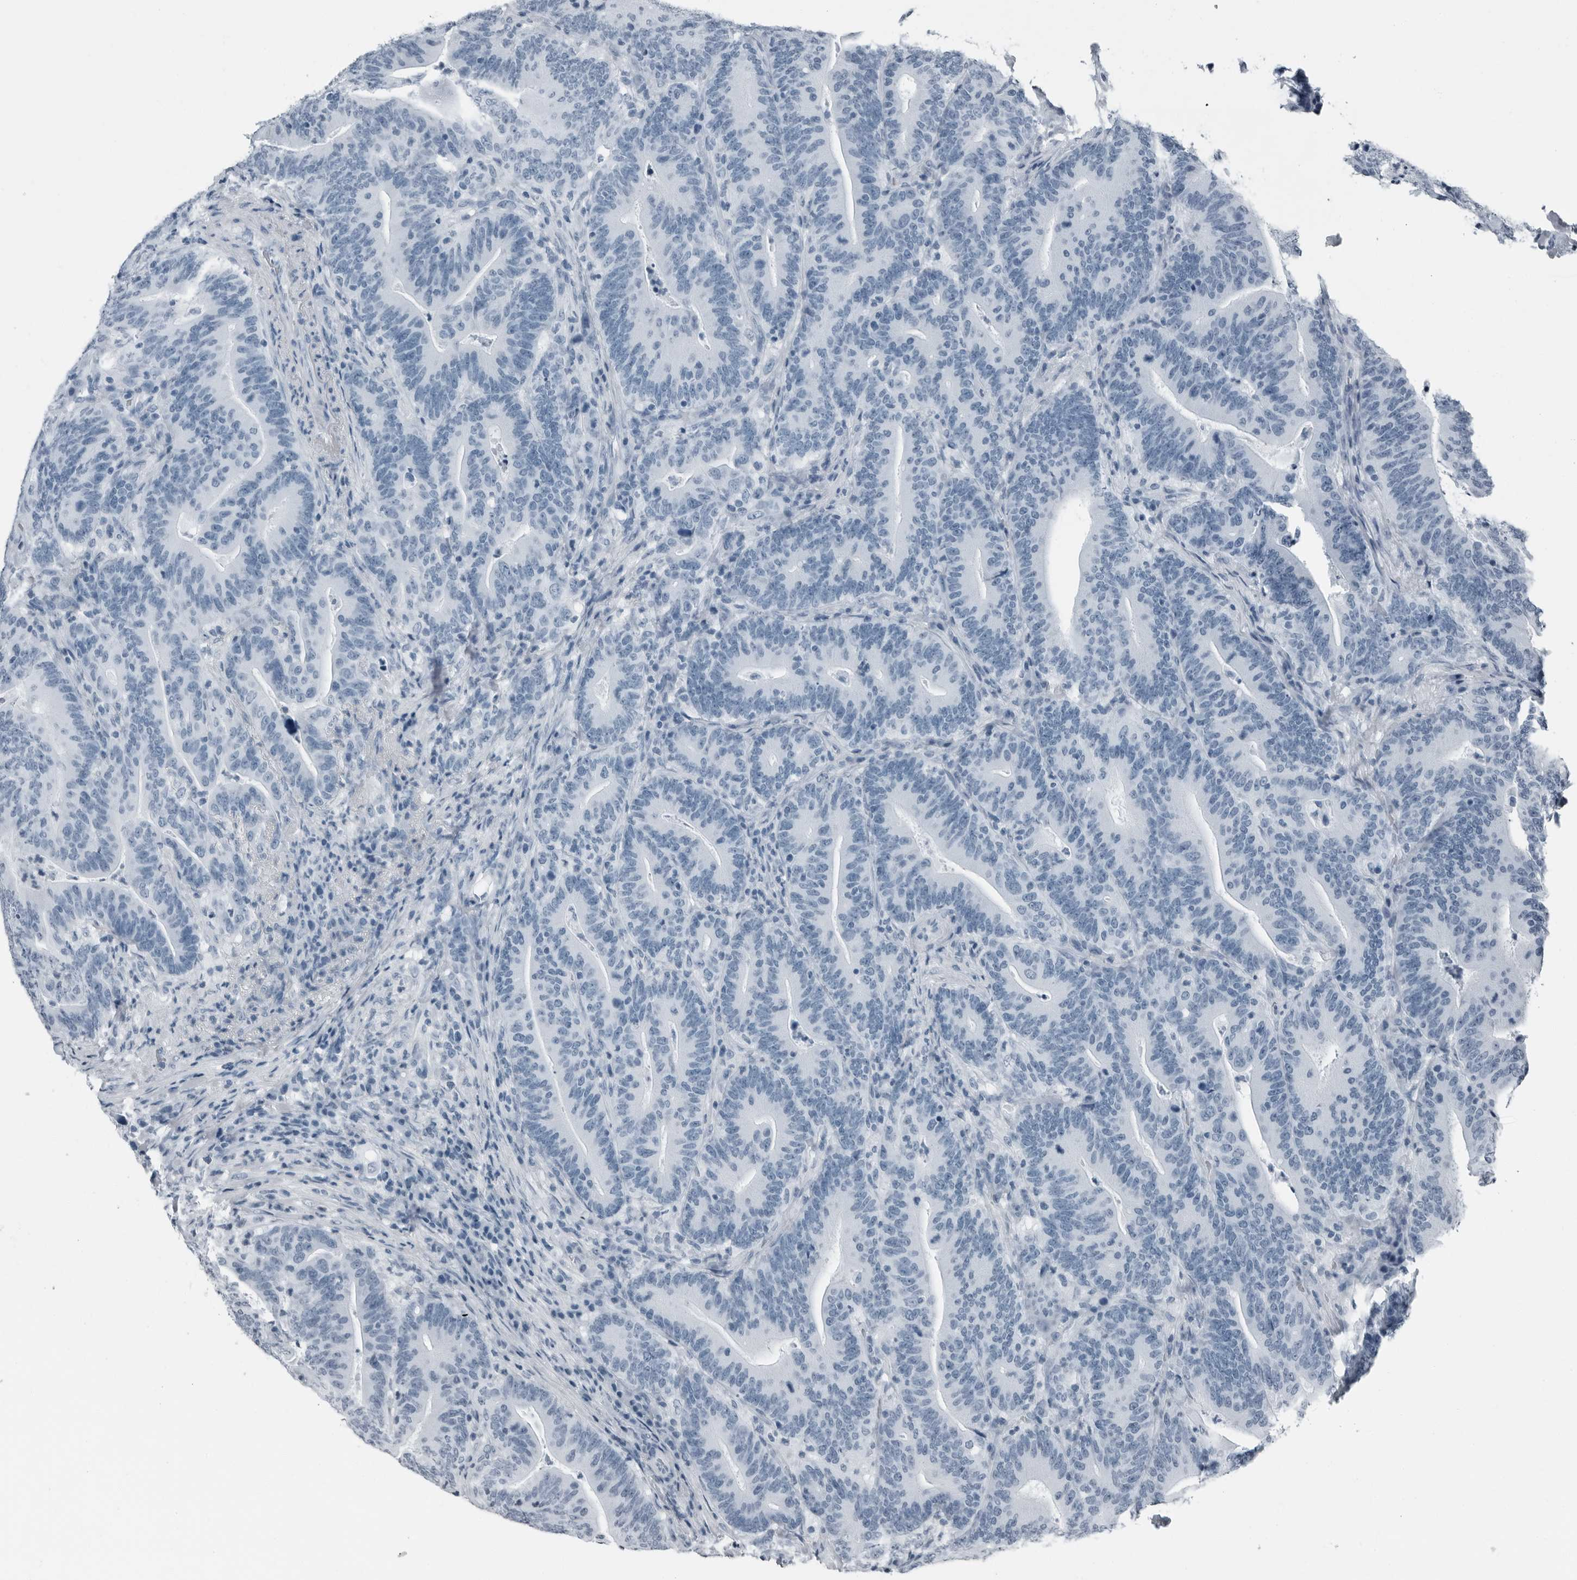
{"staining": {"intensity": "negative", "quantity": "none", "location": "none"}, "tissue": "colorectal cancer", "cell_type": "Tumor cells", "image_type": "cancer", "snomed": [{"axis": "morphology", "description": "Adenocarcinoma, NOS"}, {"axis": "topography", "description": "Colon"}], "caption": "A micrograph of human adenocarcinoma (colorectal) is negative for staining in tumor cells.", "gene": "PRSS1", "patient": {"sex": "female", "age": 66}}